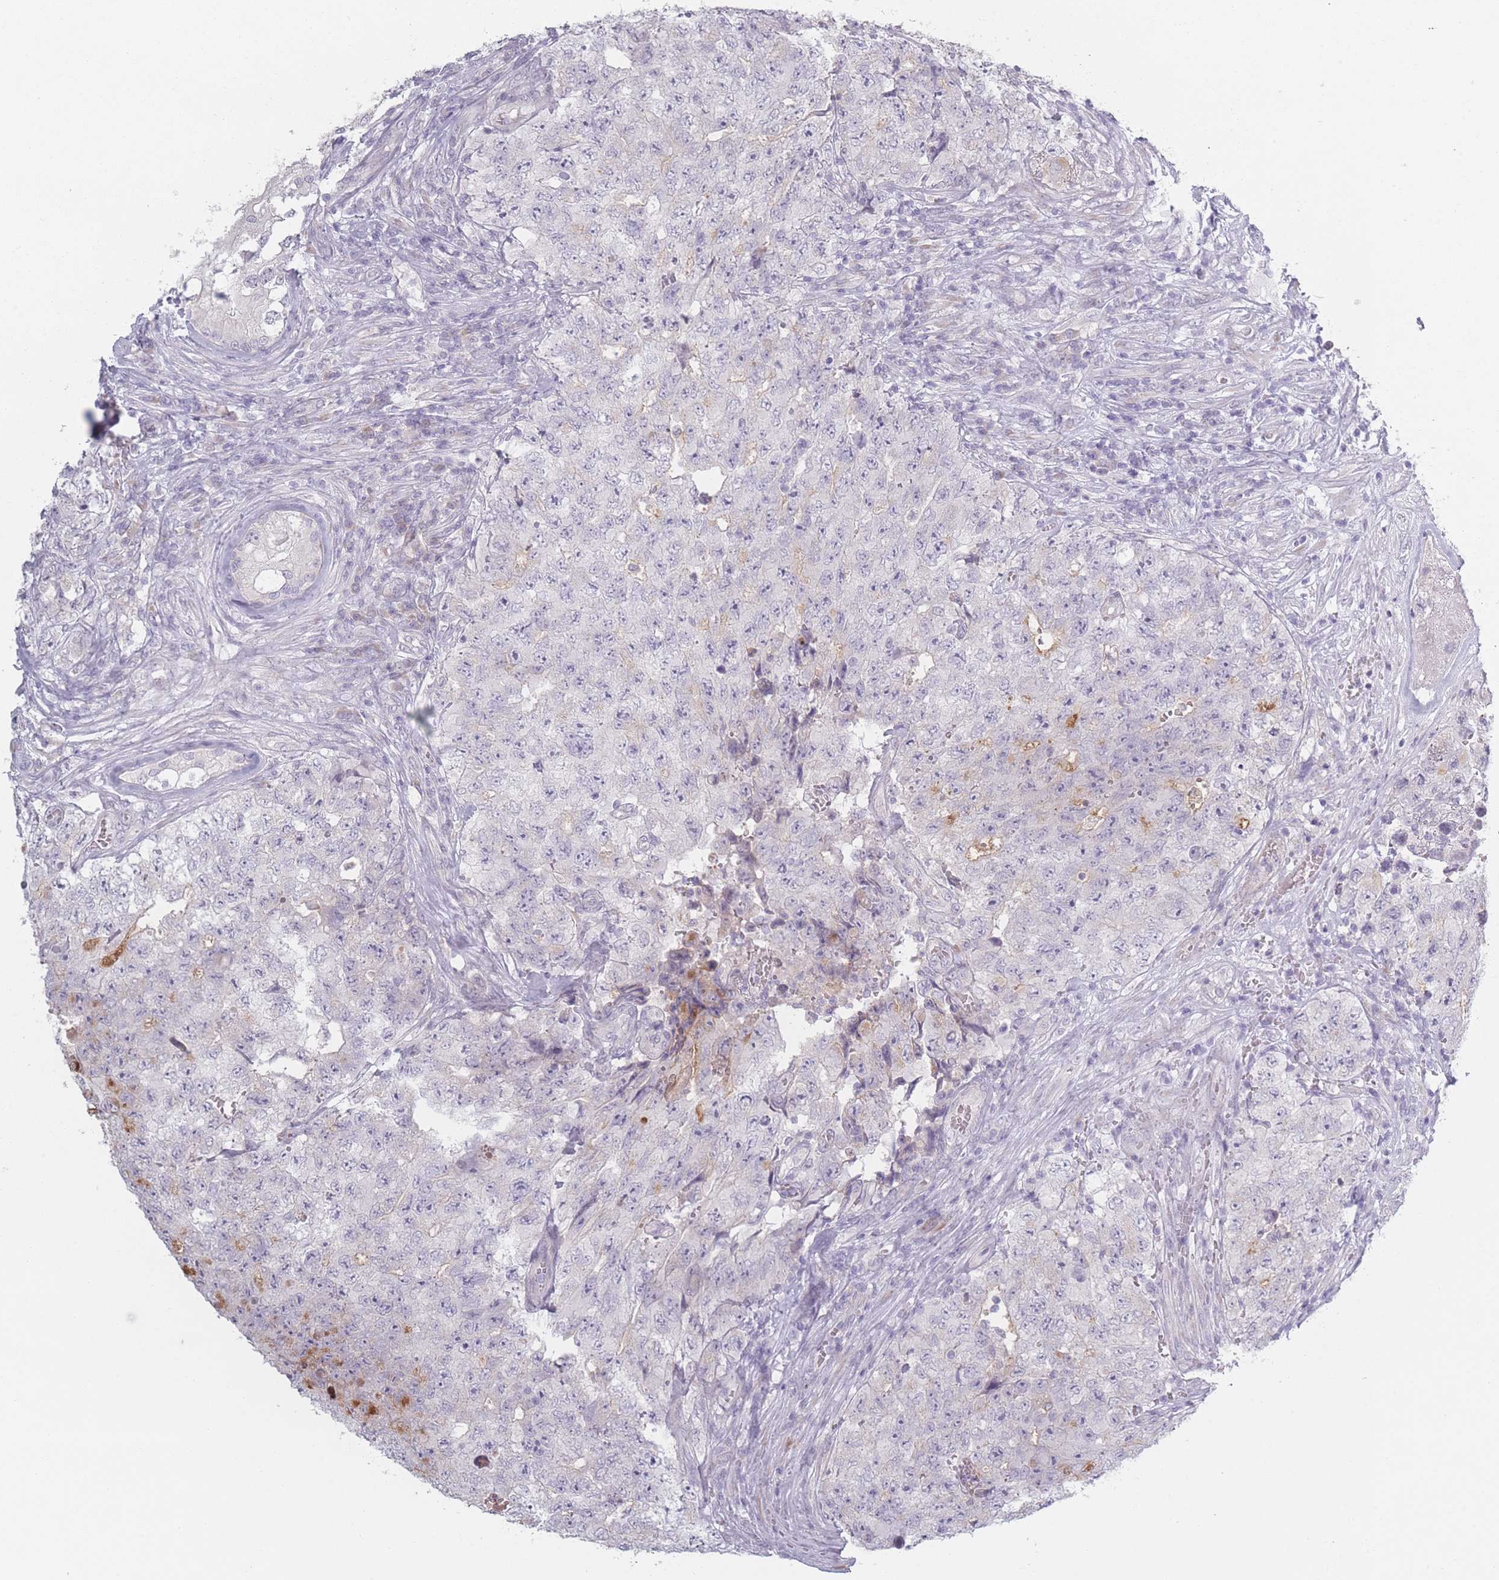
{"staining": {"intensity": "negative", "quantity": "none", "location": "none"}, "tissue": "testis cancer", "cell_type": "Tumor cells", "image_type": "cancer", "snomed": [{"axis": "morphology", "description": "Carcinoma, Embryonal, NOS"}, {"axis": "topography", "description": "Testis"}], "caption": "High power microscopy histopathology image of an immunohistochemistry image of embryonal carcinoma (testis), revealing no significant positivity in tumor cells.", "gene": "RASL10B", "patient": {"sex": "male", "age": 17}}